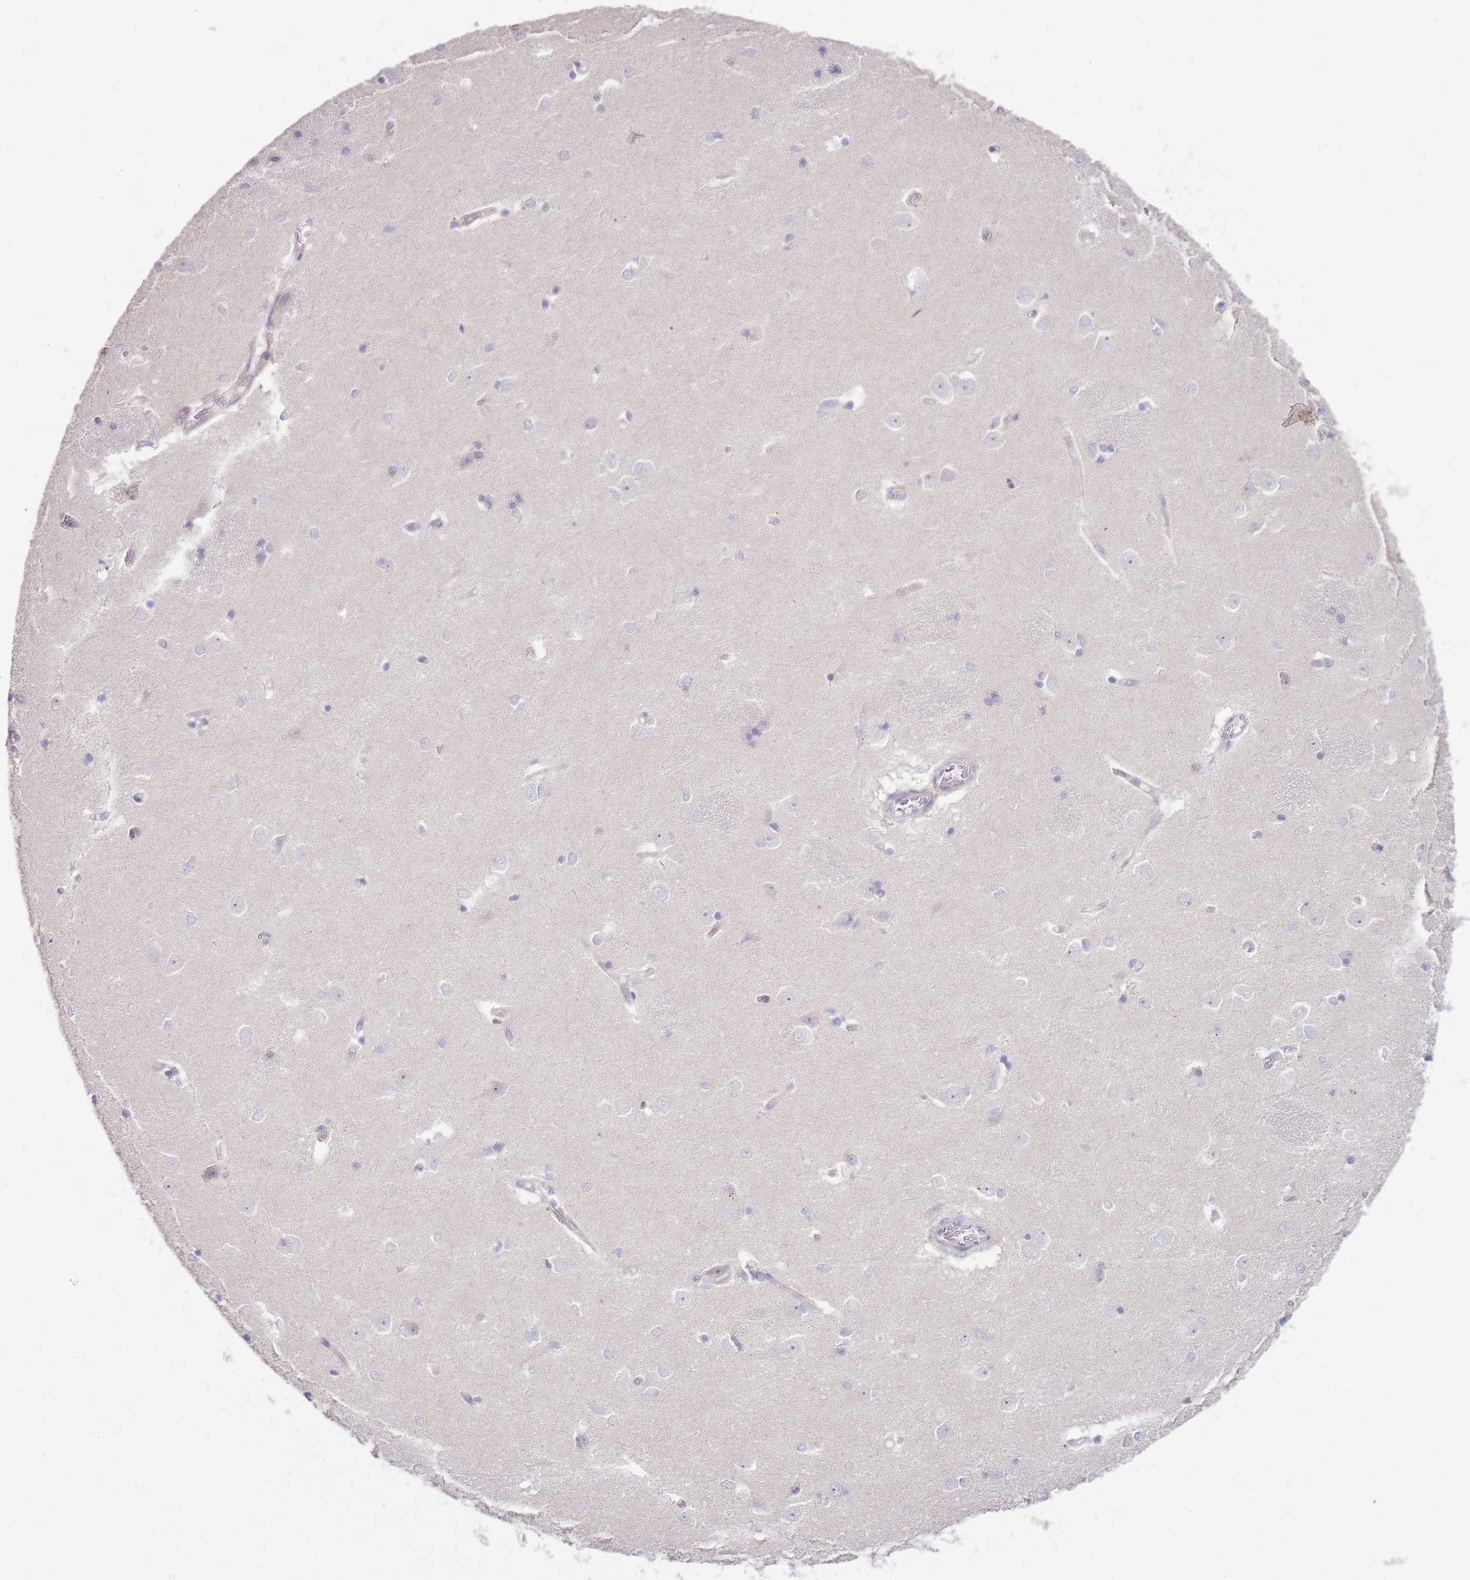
{"staining": {"intensity": "negative", "quantity": "none", "location": "none"}, "tissue": "caudate", "cell_type": "Glial cells", "image_type": "normal", "snomed": [{"axis": "morphology", "description": "Normal tissue, NOS"}, {"axis": "topography", "description": "Lateral ventricle wall"}], "caption": "Glial cells show no significant protein staining in unremarkable caudate. (DAB (3,3'-diaminobenzidine) immunohistochemistry visualized using brightfield microscopy, high magnification).", "gene": "GRAP", "patient": {"sex": "male", "age": 37}}